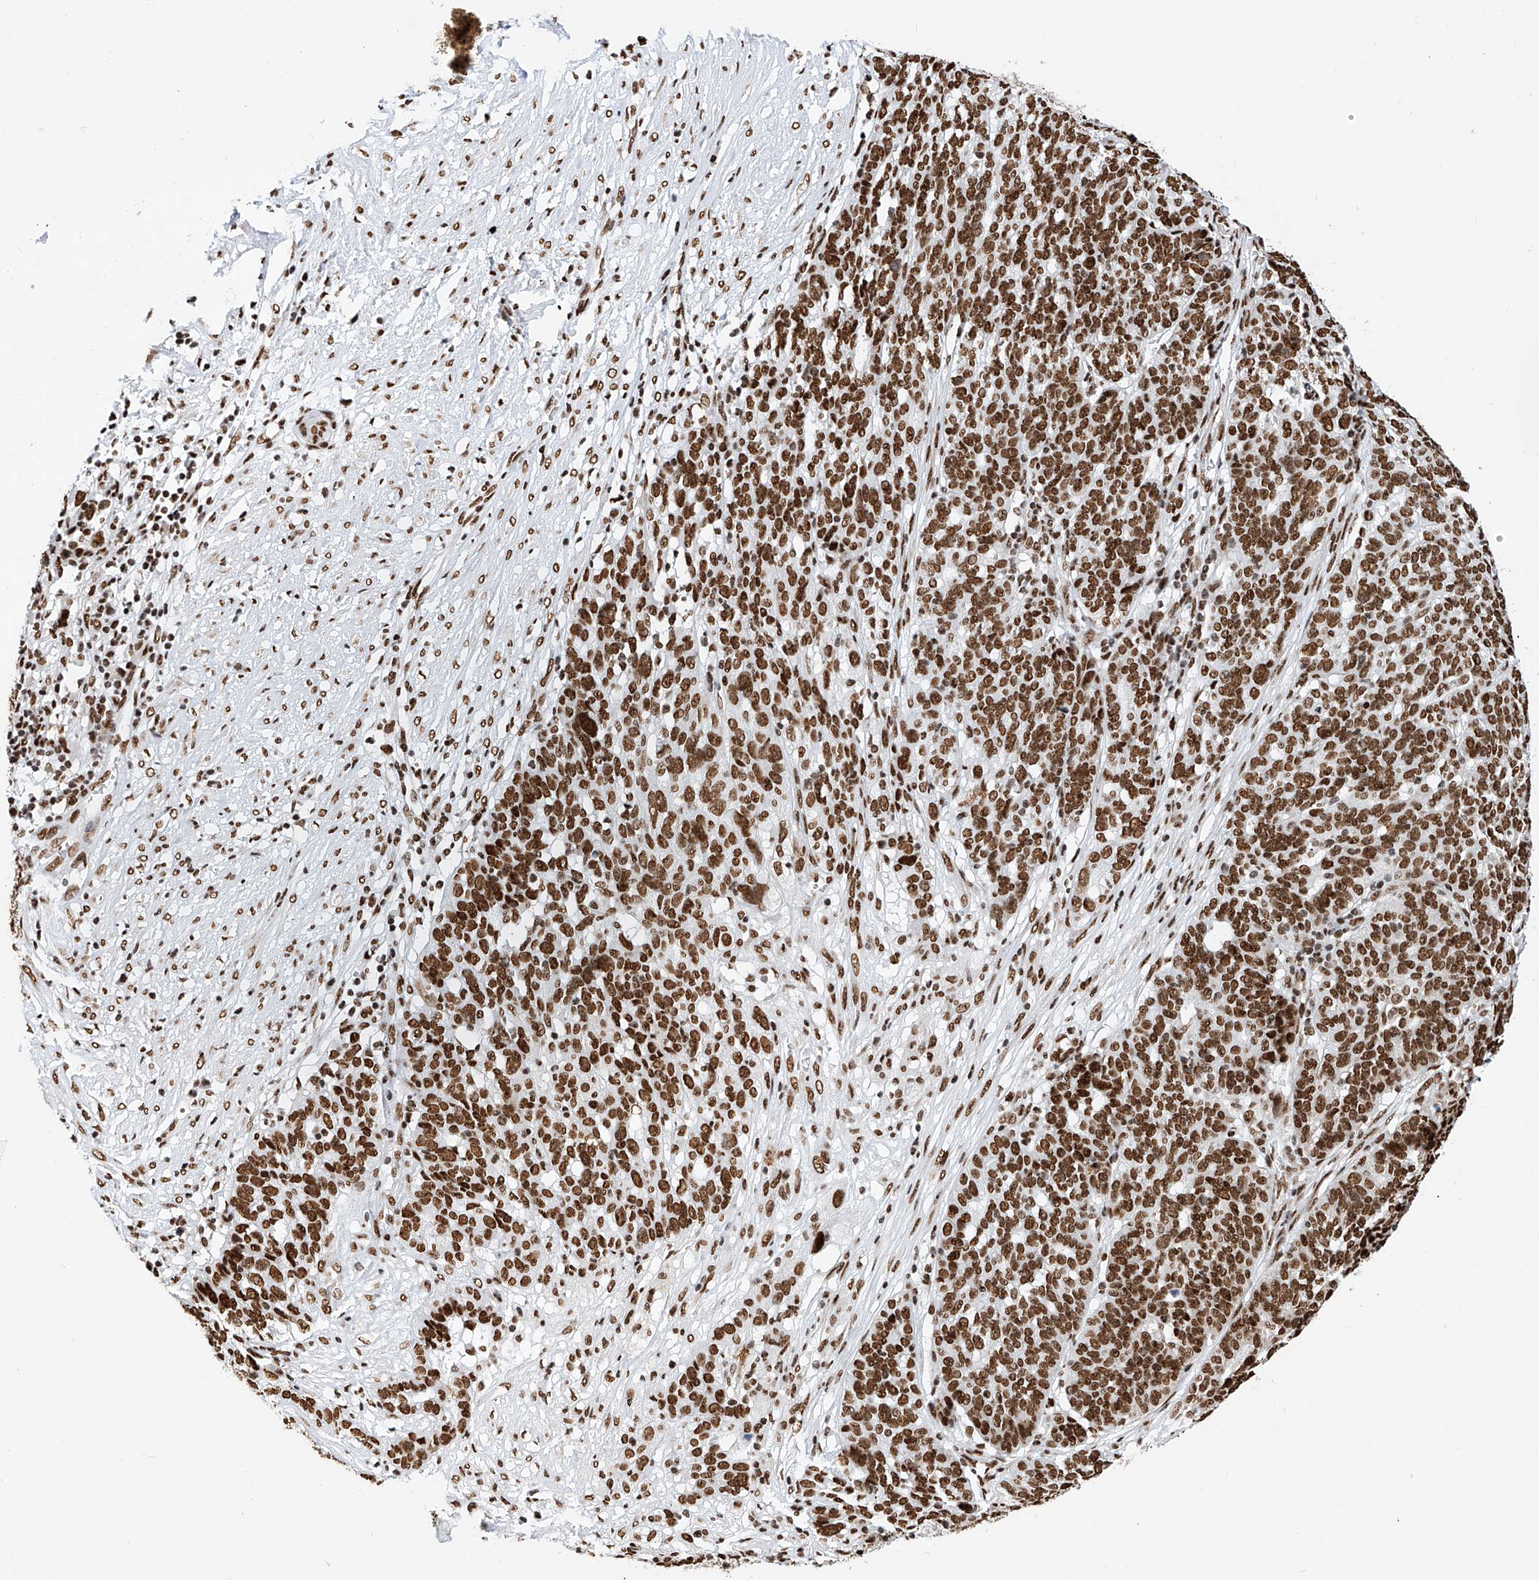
{"staining": {"intensity": "strong", "quantity": ">75%", "location": "nuclear"}, "tissue": "ovarian cancer", "cell_type": "Tumor cells", "image_type": "cancer", "snomed": [{"axis": "morphology", "description": "Cystadenocarcinoma, serous, NOS"}, {"axis": "topography", "description": "Ovary"}], "caption": "IHC histopathology image of human ovarian serous cystadenocarcinoma stained for a protein (brown), which exhibits high levels of strong nuclear staining in approximately >75% of tumor cells.", "gene": "SRSF6", "patient": {"sex": "female", "age": 59}}